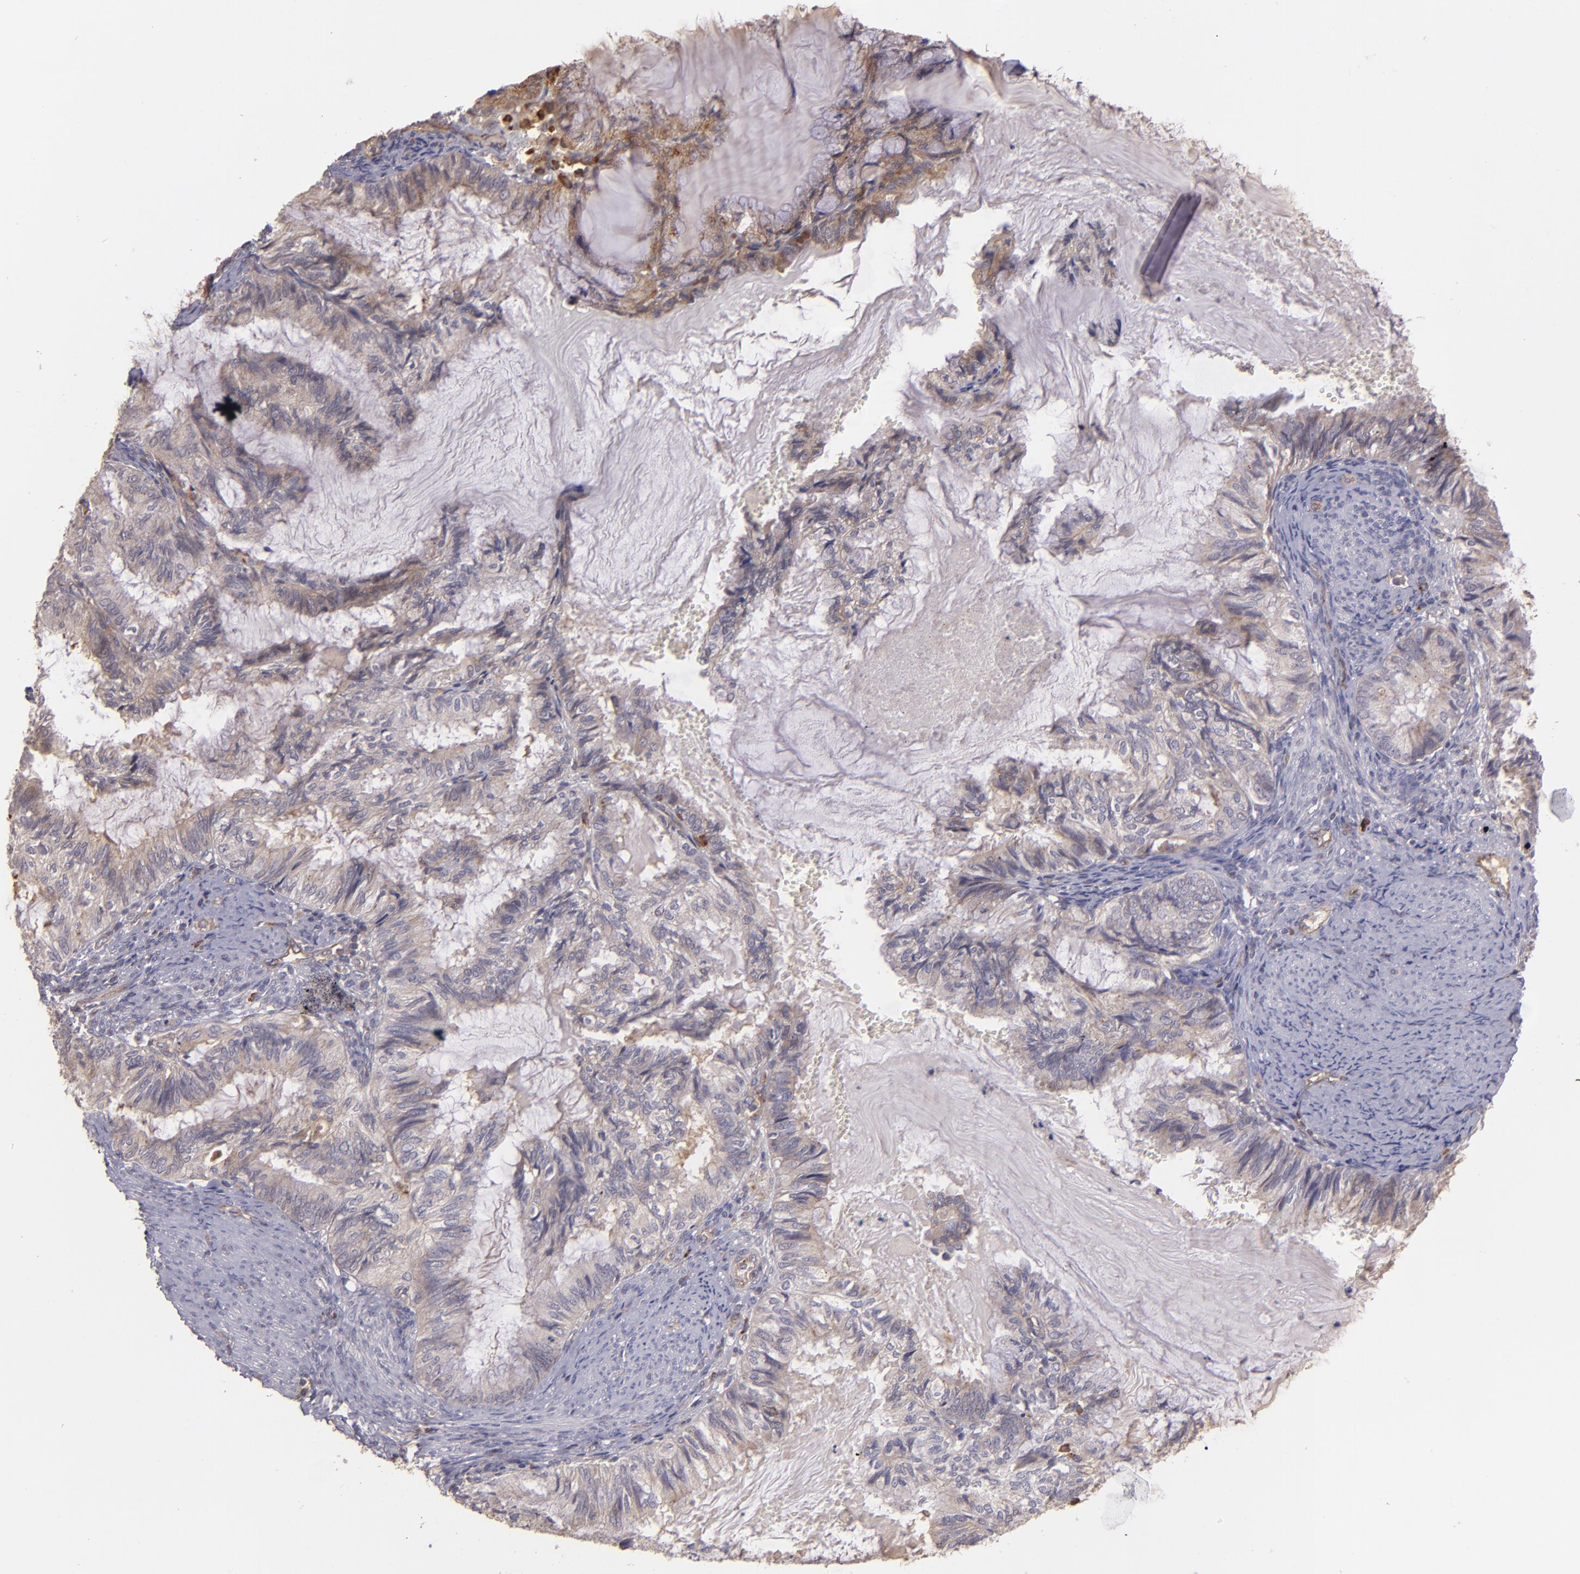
{"staining": {"intensity": "moderate", "quantity": ">75%", "location": "cytoplasmic/membranous"}, "tissue": "endometrial cancer", "cell_type": "Tumor cells", "image_type": "cancer", "snomed": [{"axis": "morphology", "description": "Adenocarcinoma, NOS"}, {"axis": "topography", "description": "Endometrium"}], "caption": "Immunohistochemical staining of human endometrial cancer (adenocarcinoma) demonstrates medium levels of moderate cytoplasmic/membranous protein expression in approximately >75% of tumor cells.", "gene": "ECE1", "patient": {"sex": "female", "age": 86}}